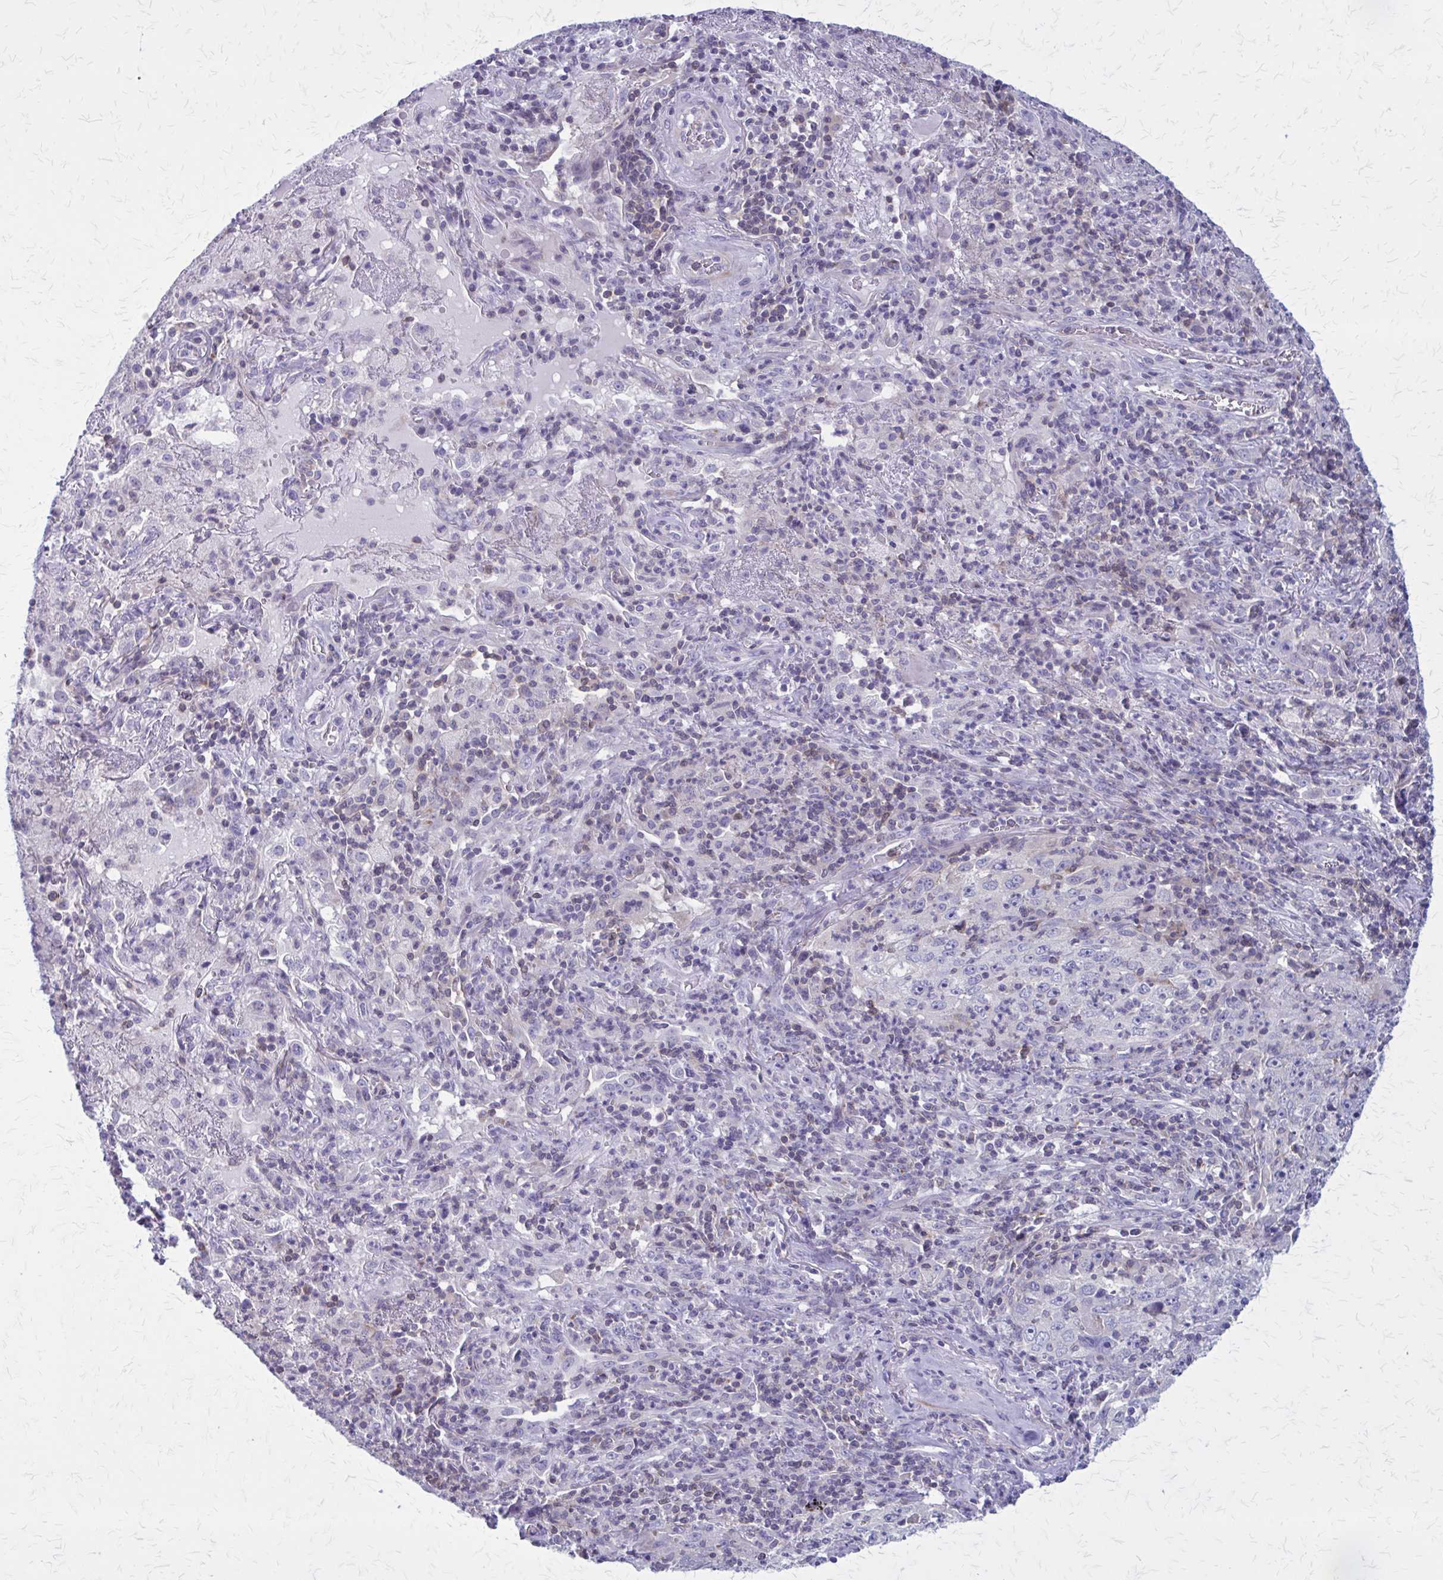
{"staining": {"intensity": "negative", "quantity": "none", "location": "none"}, "tissue": "lung cancer", "cell_type": "Tumor cells", "image_type": "cancer", "snomed": [{"axis": "morphology", "description": "Squamous cell carcinoma, NOS"}, {"axis": "topography", "description": "Lung"}], "caption": "Tumor cells show no significant protein positivity in lung cancer.", "gene": "PITPNM1", "patient": {"sex": "male", "age": 71}}